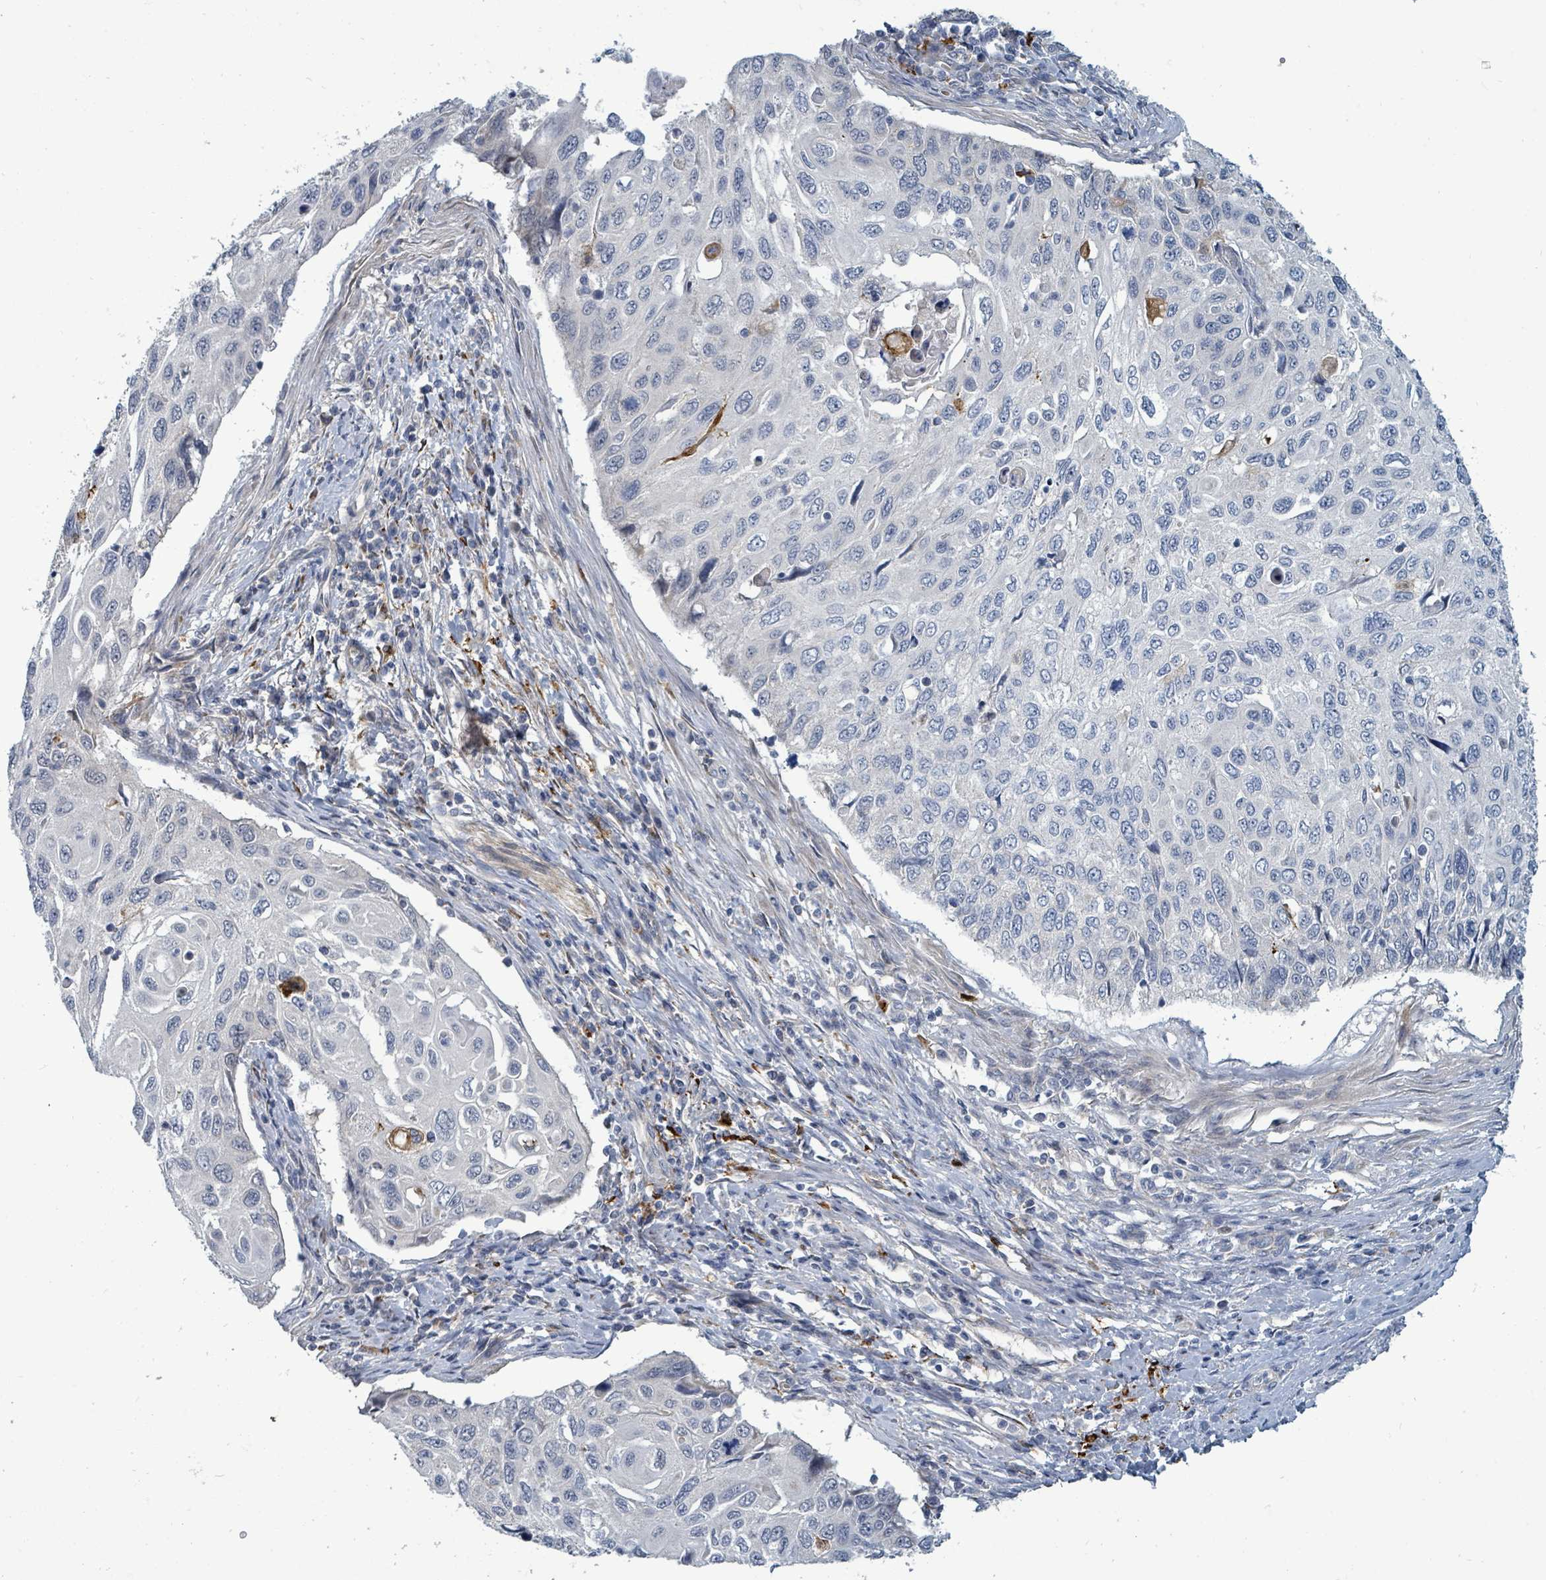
{"staining": {"intensity": "negative", "quantity": "none", "location": "none"}, "tissue": "cervical cancer", "cell_type": "Tumor cells", "image_type": "cancer", "snomed": [{"axis": "morphology", "description": "Squamous cell carcinoma, NOS"}, {"axis": "topography", "description": "Cervix"}], "caption": "A high-resolution micrograph shows IHC staining of squamous cell carcinoma (cervical), which shows no significant positivity in tumor cells.", "gene": "TRDMT1", "patient": {"sex": "female", "age": 70}}